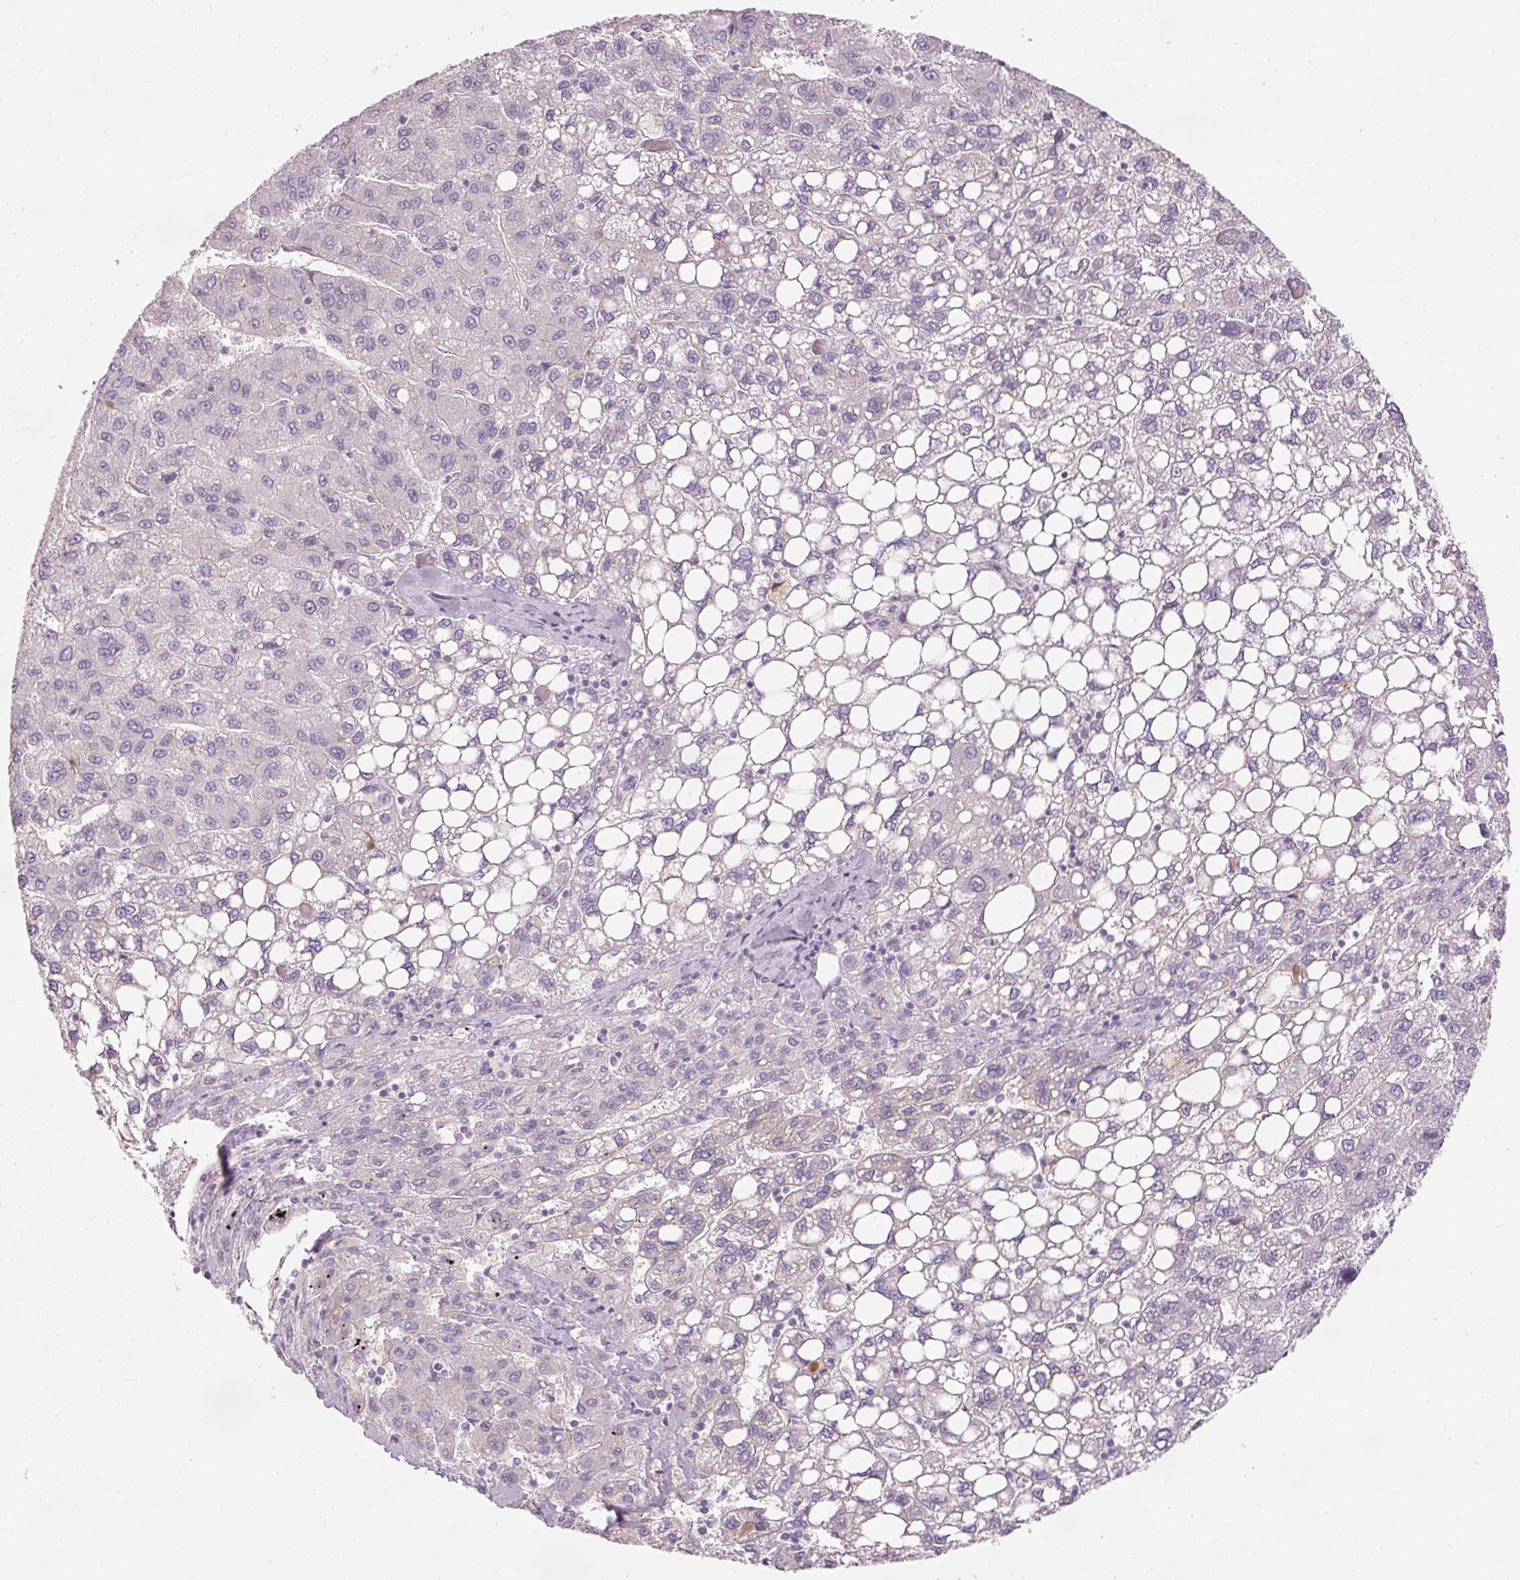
{"staining": {"intensity": "negative", "quantity": "none", "location": "none"}, "tissue": "liver cancer", "cell_type": "Tumor cells", "image_type": "cancer", "snomed": [{"axis": "morphology", "description": "Carcinoma, Hepatocellular, NOS"}, {"axis": "topography", "description": "Liver"}], "caption": "The photomicrograph exhibits no staining of tumor cells in hepatocellular carcinoma (liver). (DAB immunohistochemistry with hematoxylin counter stain).", "gene": "OSR2", "patient": {"sex": "female", "age": 82}}